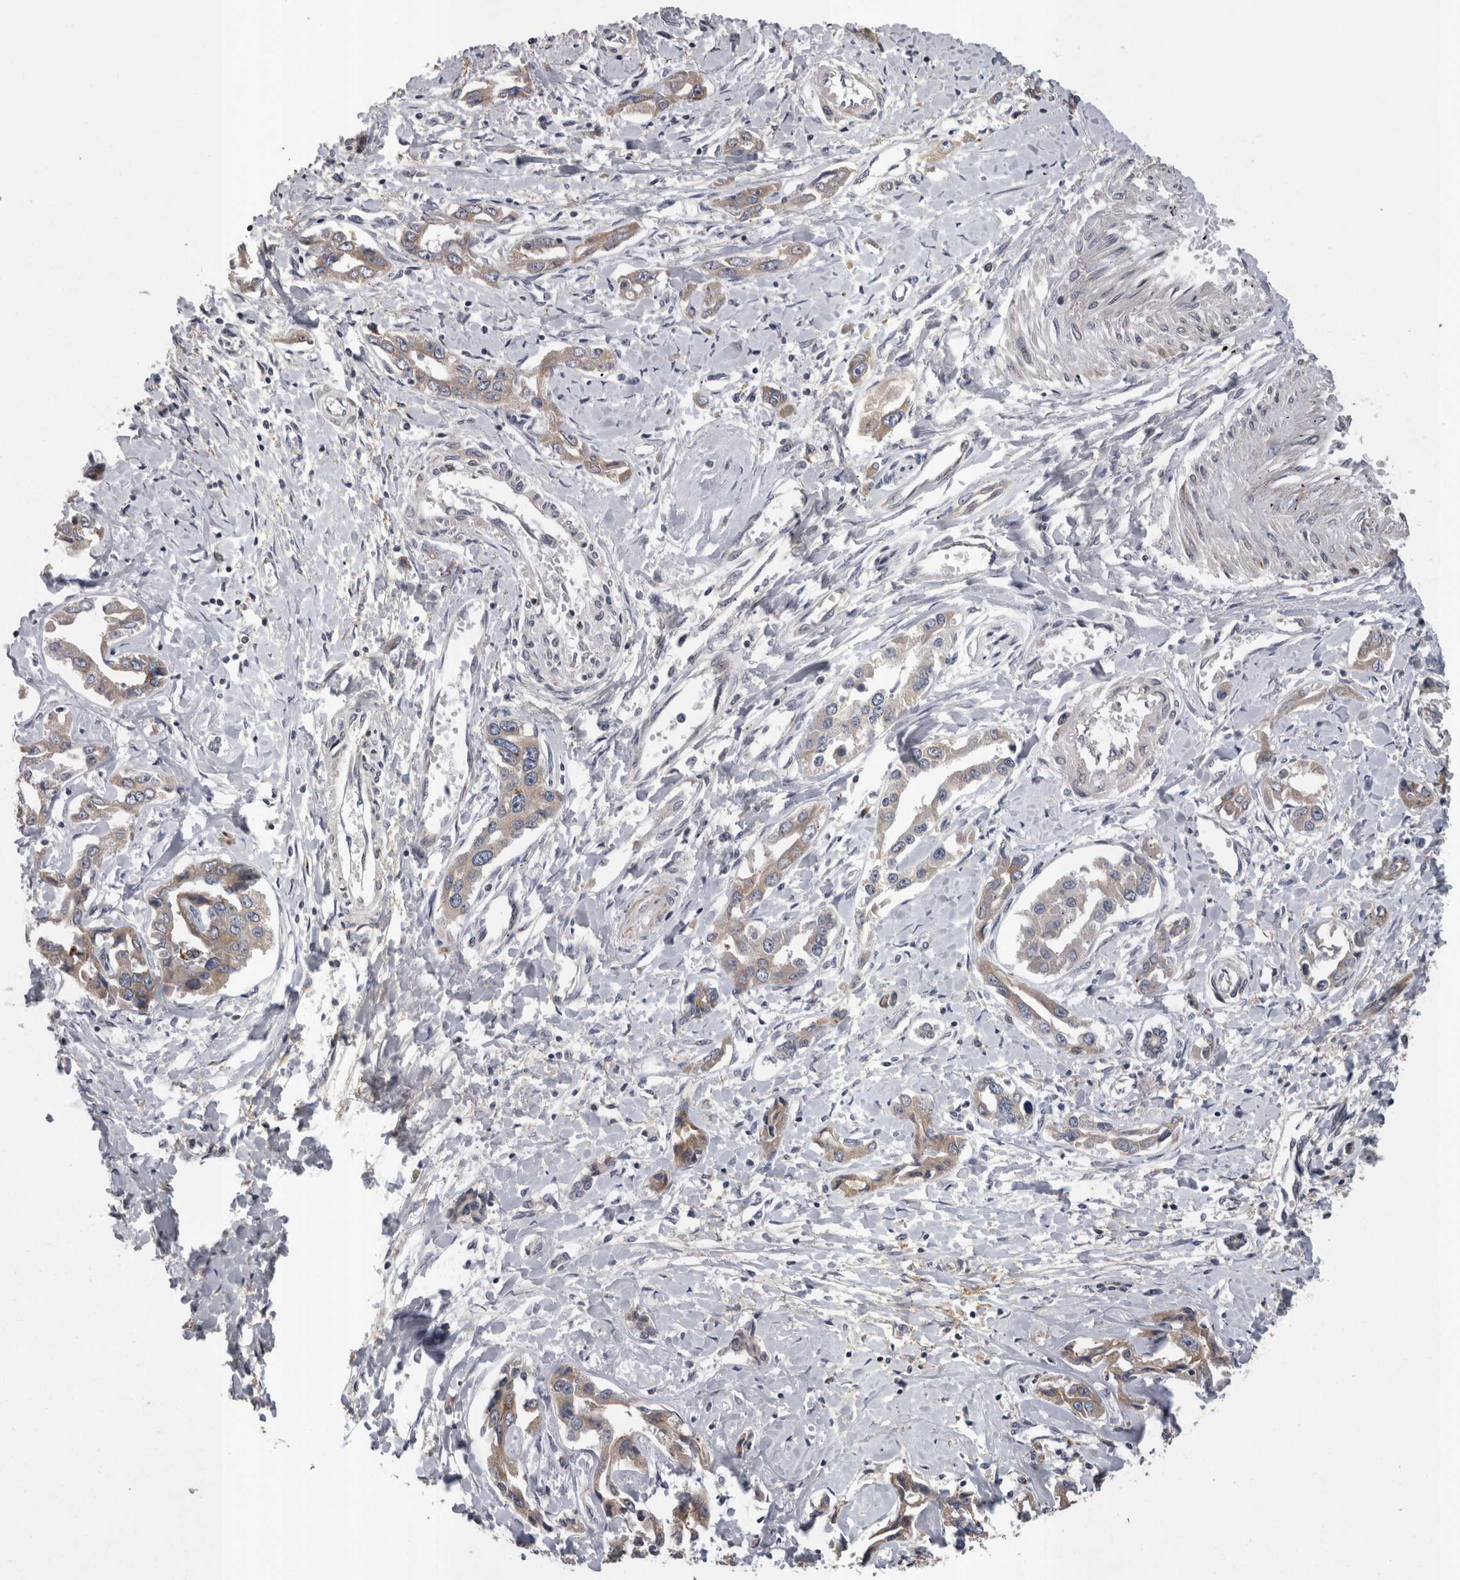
{"staining": {"intensity": "weak", "quantity": "<25%", "location": "cytoplasmic/membranous"}, "tissue": "liver cancer", "cell_type": "Tumor cells", "image_type": "cancer", "snomed": [{"axis": "morphology", "description": "Cholangiocarcinoma"}, {"axis": "topography", "description": "Liver"}], "caption": "High magnification brightfield microscopy of cholangiocarcinoma (liver) stained with DAB (brown) and counterstained with hematoxylin (blue): tumor cells show no significant positivity.", "gene": "STC1", "patient": {"sex": "male", "age": 59}}